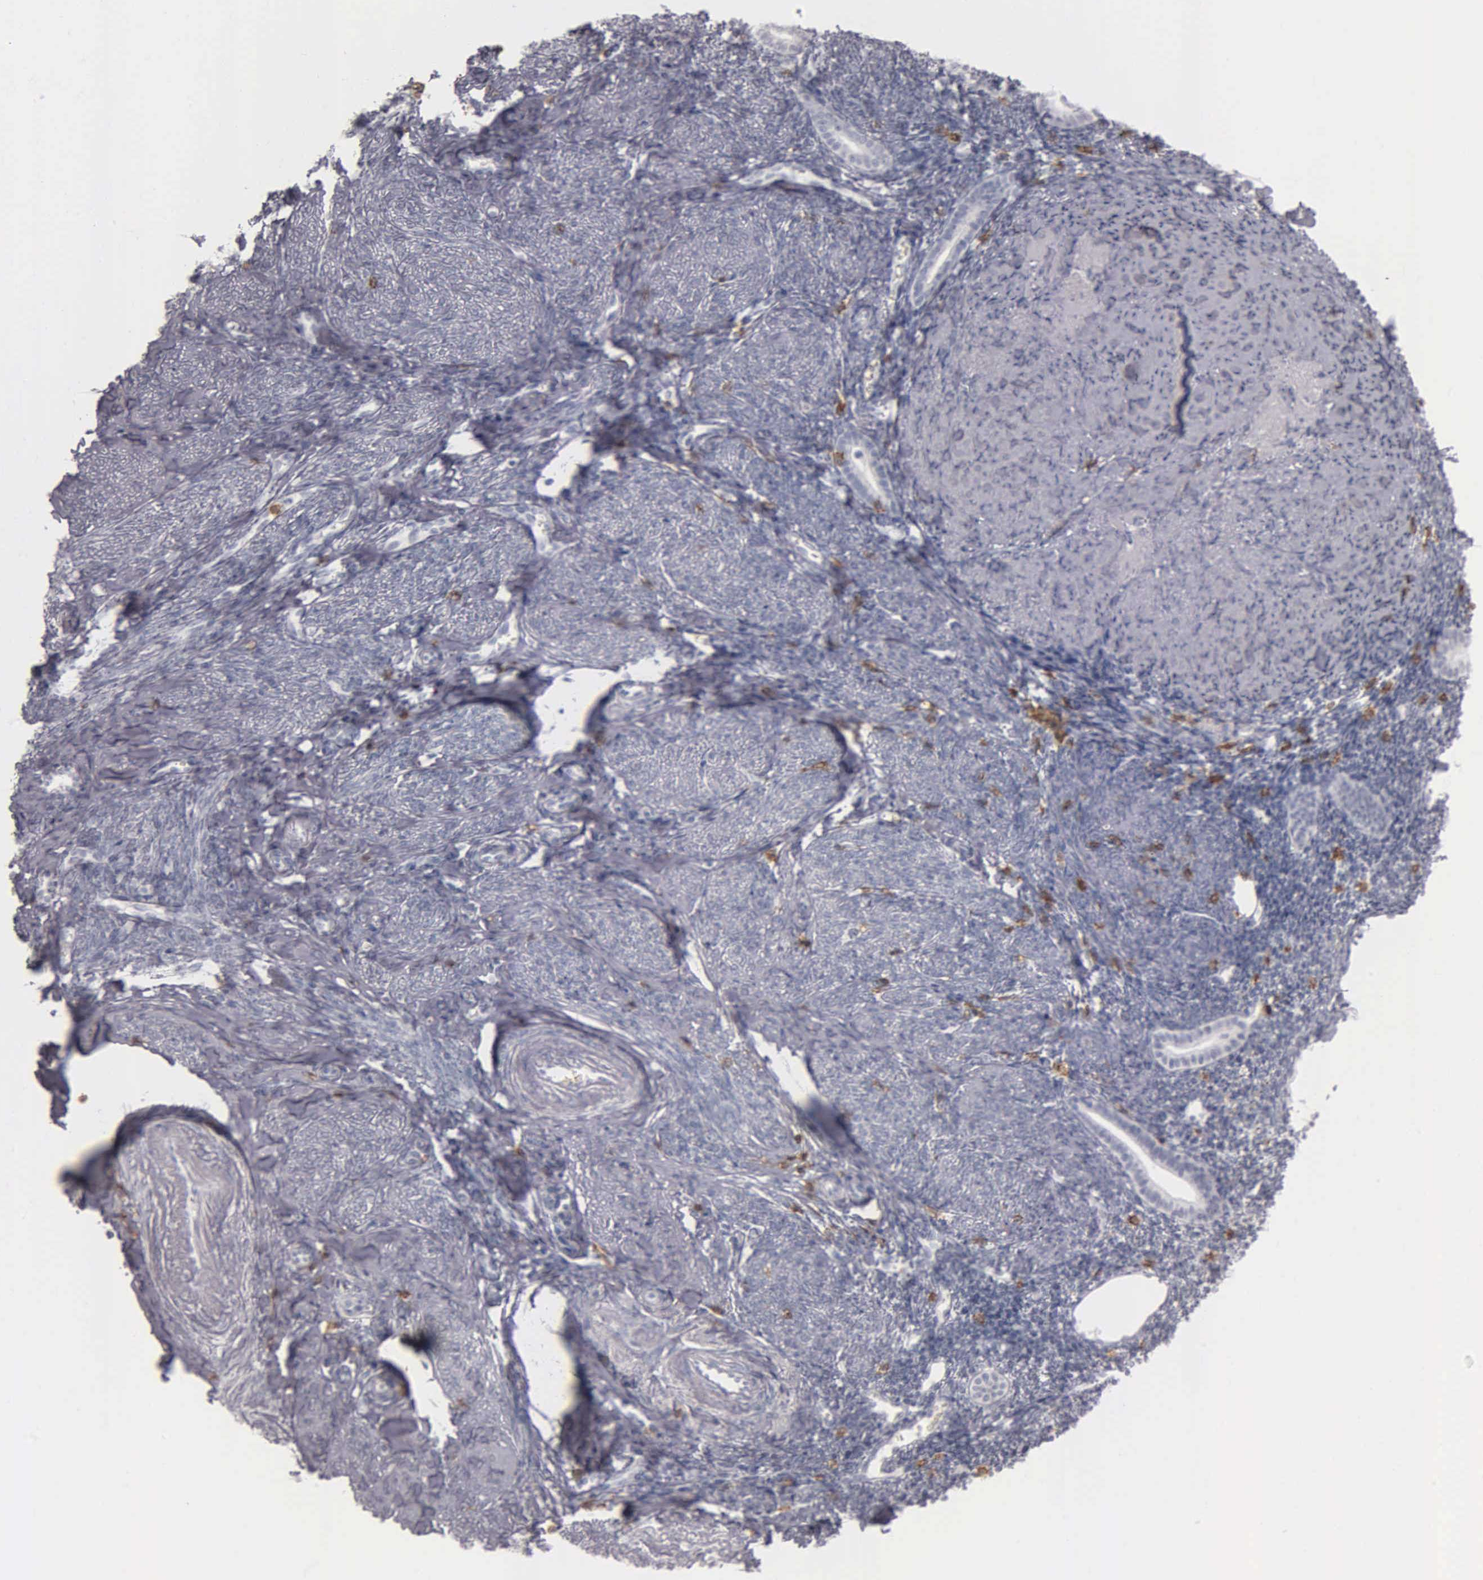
{"staining": {"intensity": "negative", "quantity": "none", "location": "none"}, "tissue": "endometrium", "cell_type": "Cells in endometrial stroma", "image_type": "normal", "snomed": [{"axis": "morphology", "description": "Normal tissue, NOS"}, {"axis": "morphology", "description": "Neoplasm, benign, NOS"}, {"axis": "topography", "description": "Uterus"}], "caption": "IHC photomicrograph of unremarkable endometrium stained for a protein (brown), which demonstrates no positivity in cells in endometrial stroma.", "gene": "CD3E", "patient": {"sex": "female", "age": 55}}